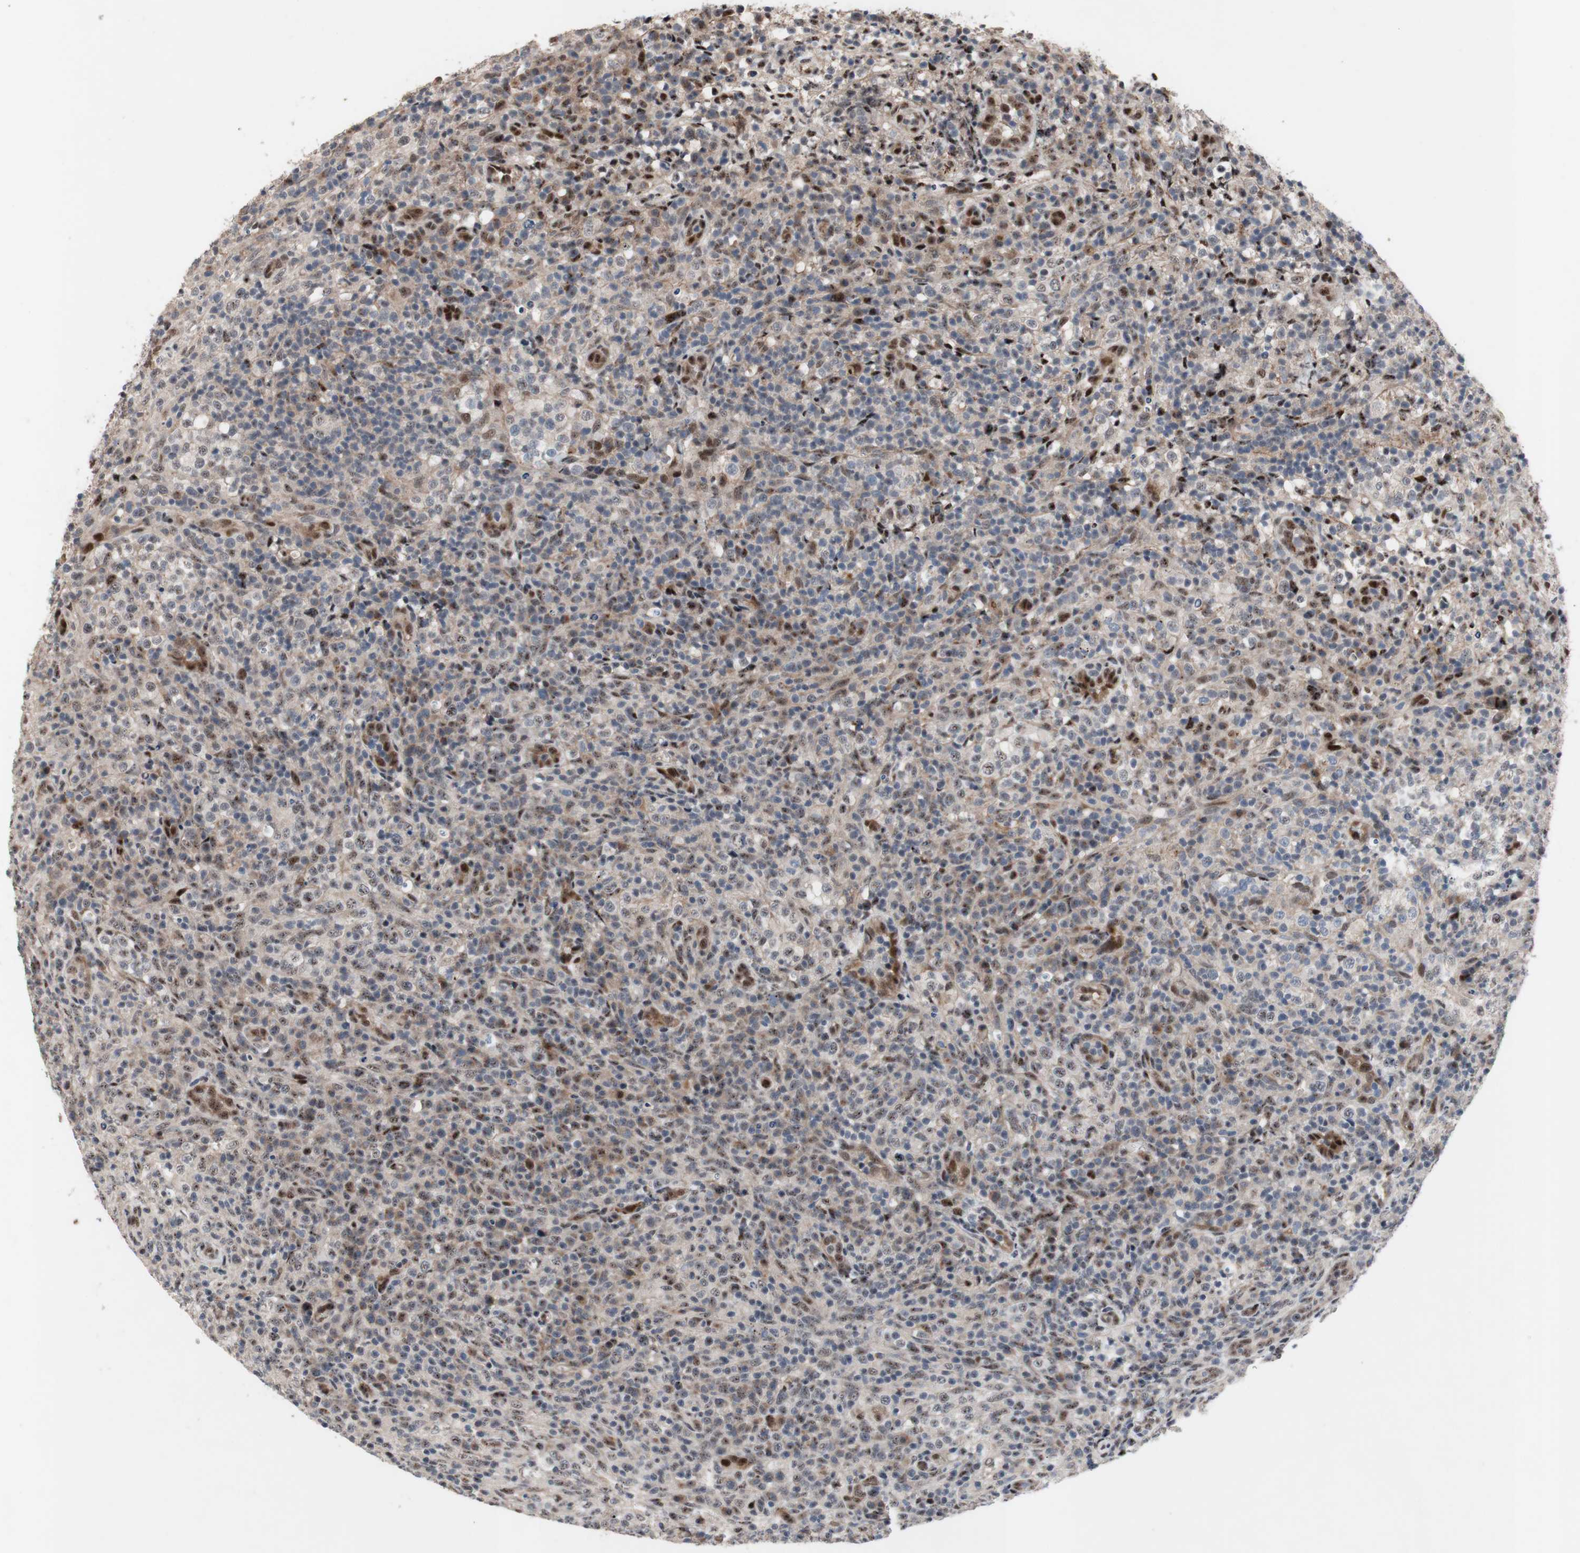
{"staining": {"intensity": "moderate", "quantity": "<25%", "location": "cytoplasmic/membranous,nuclear"}, "tissue": "lymphoma", "cell_type": "Tumor cells", "image_type": "cancer", "snomed": [{"axis": "morphology", "description": "Malignant lymphoma, non-Hodgkin's type, High grade"}, {"axis": "topography", "description": "Lymph node"}], "caption": "Malignant lymphoma, non-Hodgkin's type (high-grade) tissue reveals moderate cytoplasmic/membranous and nuclear expression in about <25% of tumor cells", "gene": "SOX7", "patient": {"sex": "female", "age": 76}}